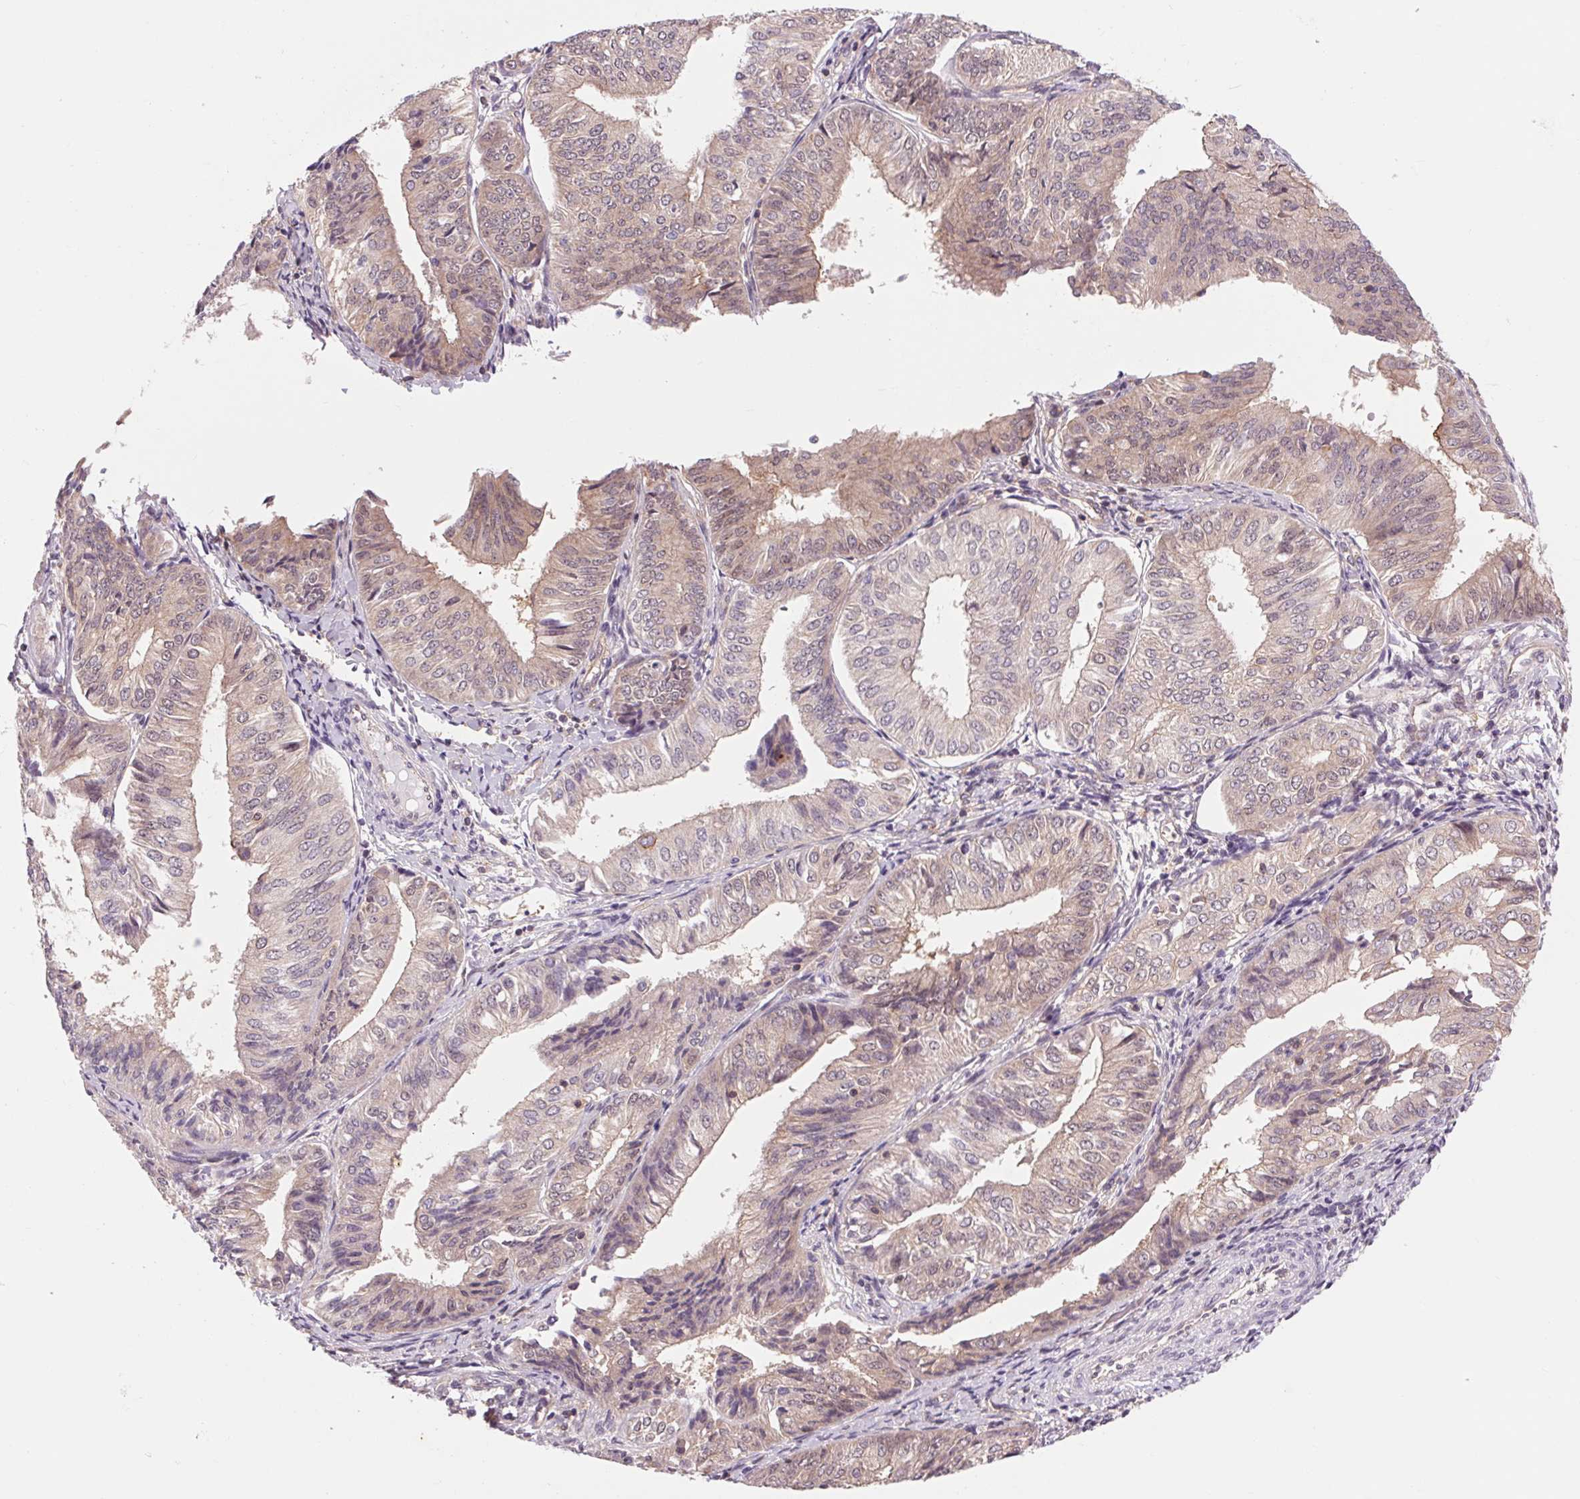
{"staining": {"intensity": "weak", "quantity": "25%-75%", "location": "cytoplasmic/membranous"}, "tissue": "endometrial cancer", "cell_type": "Tumor cells", "image_type": "cancer", "snomed": [{"axis": "morphology", "description": "Adenocarcinoma, NOS"}, {"axis": "topography", "description": "Endometrium"}], "caption": "DAB immunohistochemical staining of adenocarcinoma (endometrial) exhibits weak cytoplasmic/membranous protein positivity in approximately 25%-75% of tumor cells.", "gene": "SH3RF2", "patient": {"sex": "female", "age": 58}}